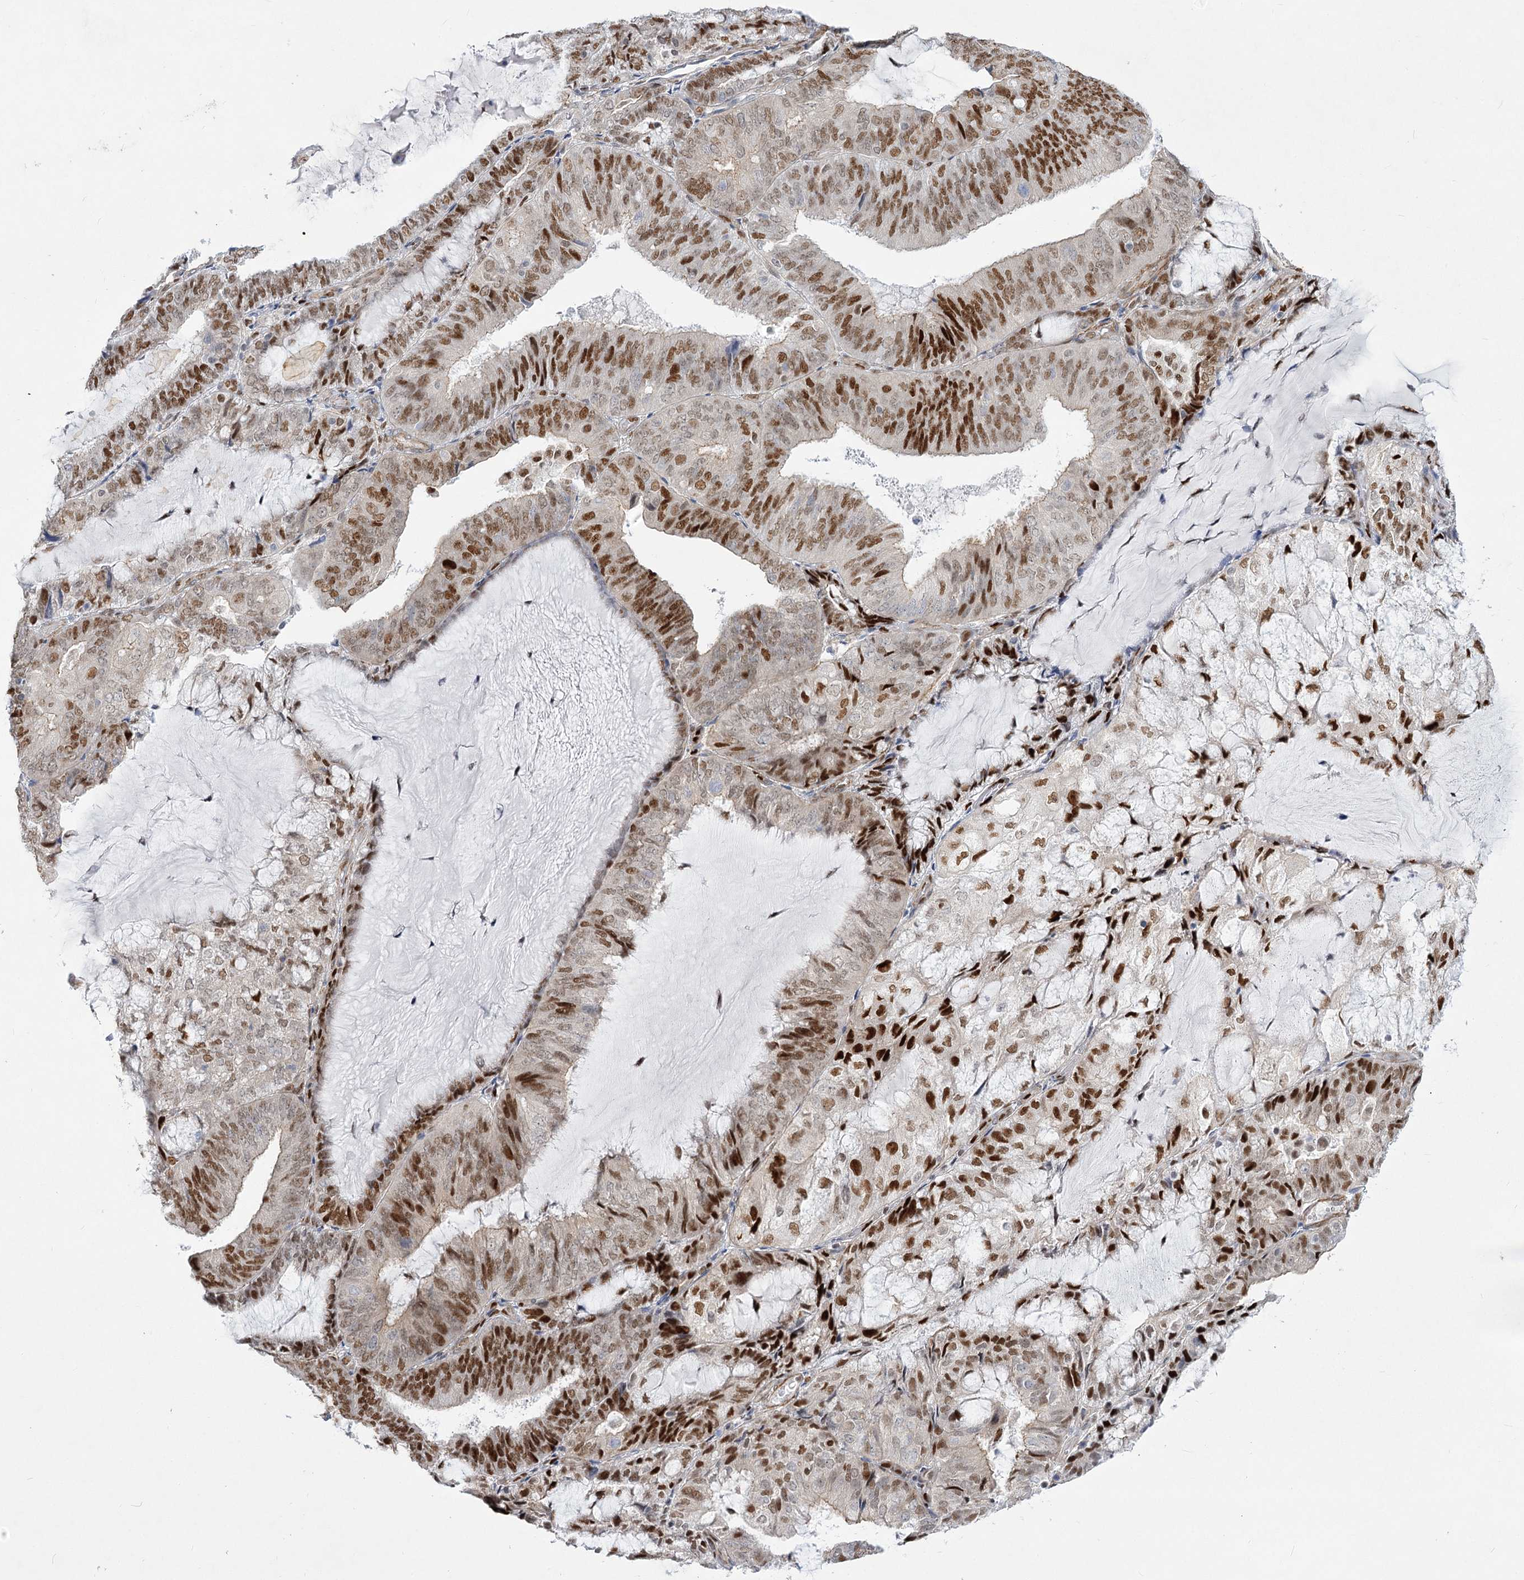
{"staining": {"intensity": "moderate", "quantity": ">75%", "location": "nuclear"}, "tissue": "endometrial cancer", "cell_type": "Tumor cells", "image_type": "cancer", "snomed": [{"axis": "morphology", "description": "Adenocarcinoma, NOS"}, {"axis": "topography", "description": "Endometrium"}], "caption": "Adenocarcinoma (endometrial) stained for a protein exhibits moderate nuclear positivity in tumor cells.", "gene": "ARSI", "patient": {"sex": "female", "age": 81}}